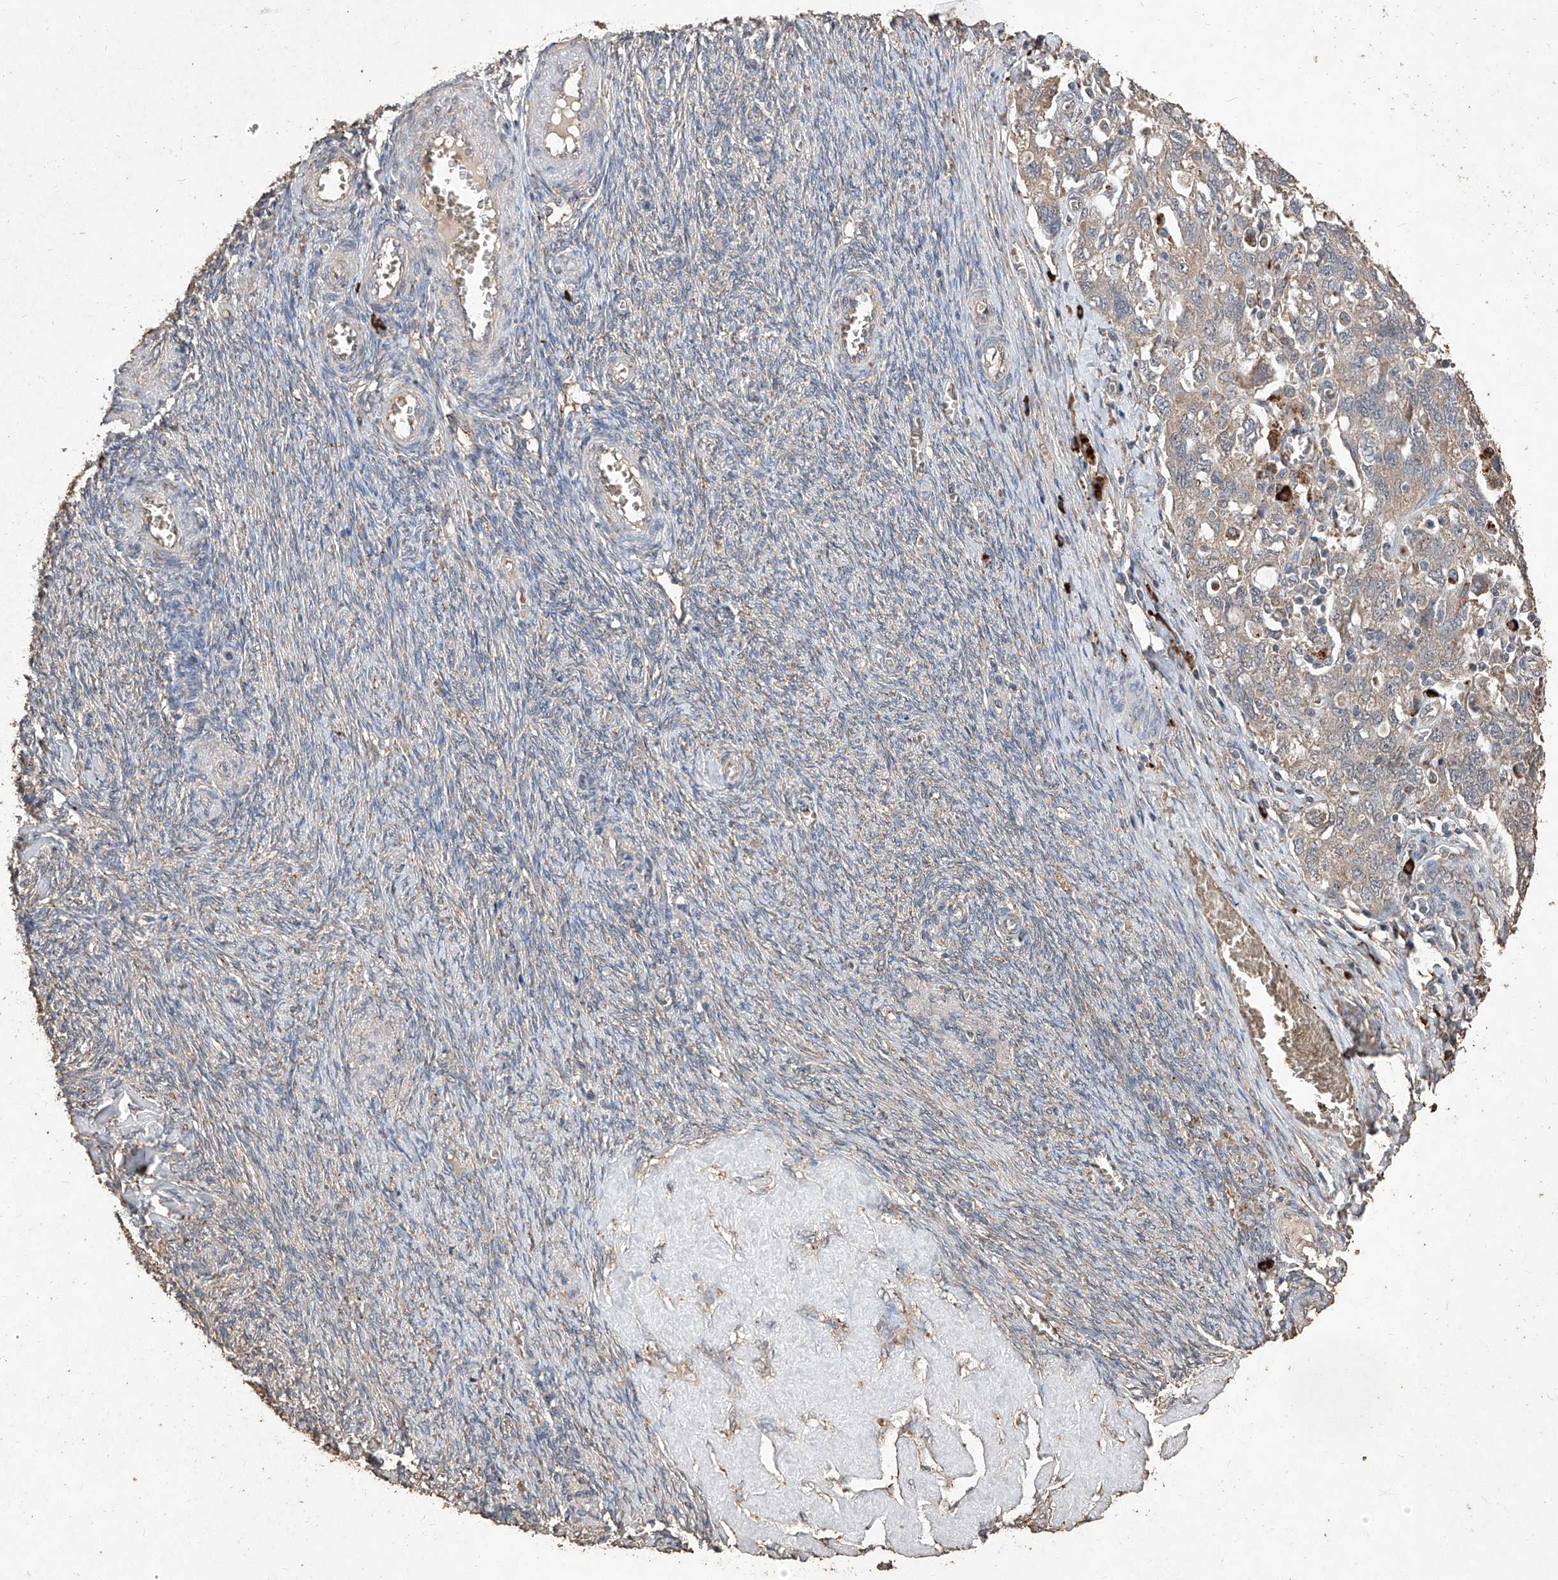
{"staining": {"intensity": "weak", "quantity": ">75%", "location": "cytoplasmic/membranous"}, "tissue": "ovarian cancer", "cell_type": "Tumor cells", "image_type": "cancer", "snomed": [{"axis": "morphology", "description": "Carcinoma, NOS"}, {"axis": "morphology", "description": "Cystadenocarcinoma, serous, NOS"}, {"axis": "topography", "description": "Ovary"}], "caption": "This image shows serous cystadenocarcinoma (ovarian) stained with immunohistochemistry to label a protein in brown. The cytoplasmic/membranous of tumor cells show weak positivity for the protein. Nuclei are counter-stained blue.", "gene": "EML1", "patient": {"sex": "female", "age": 69}}